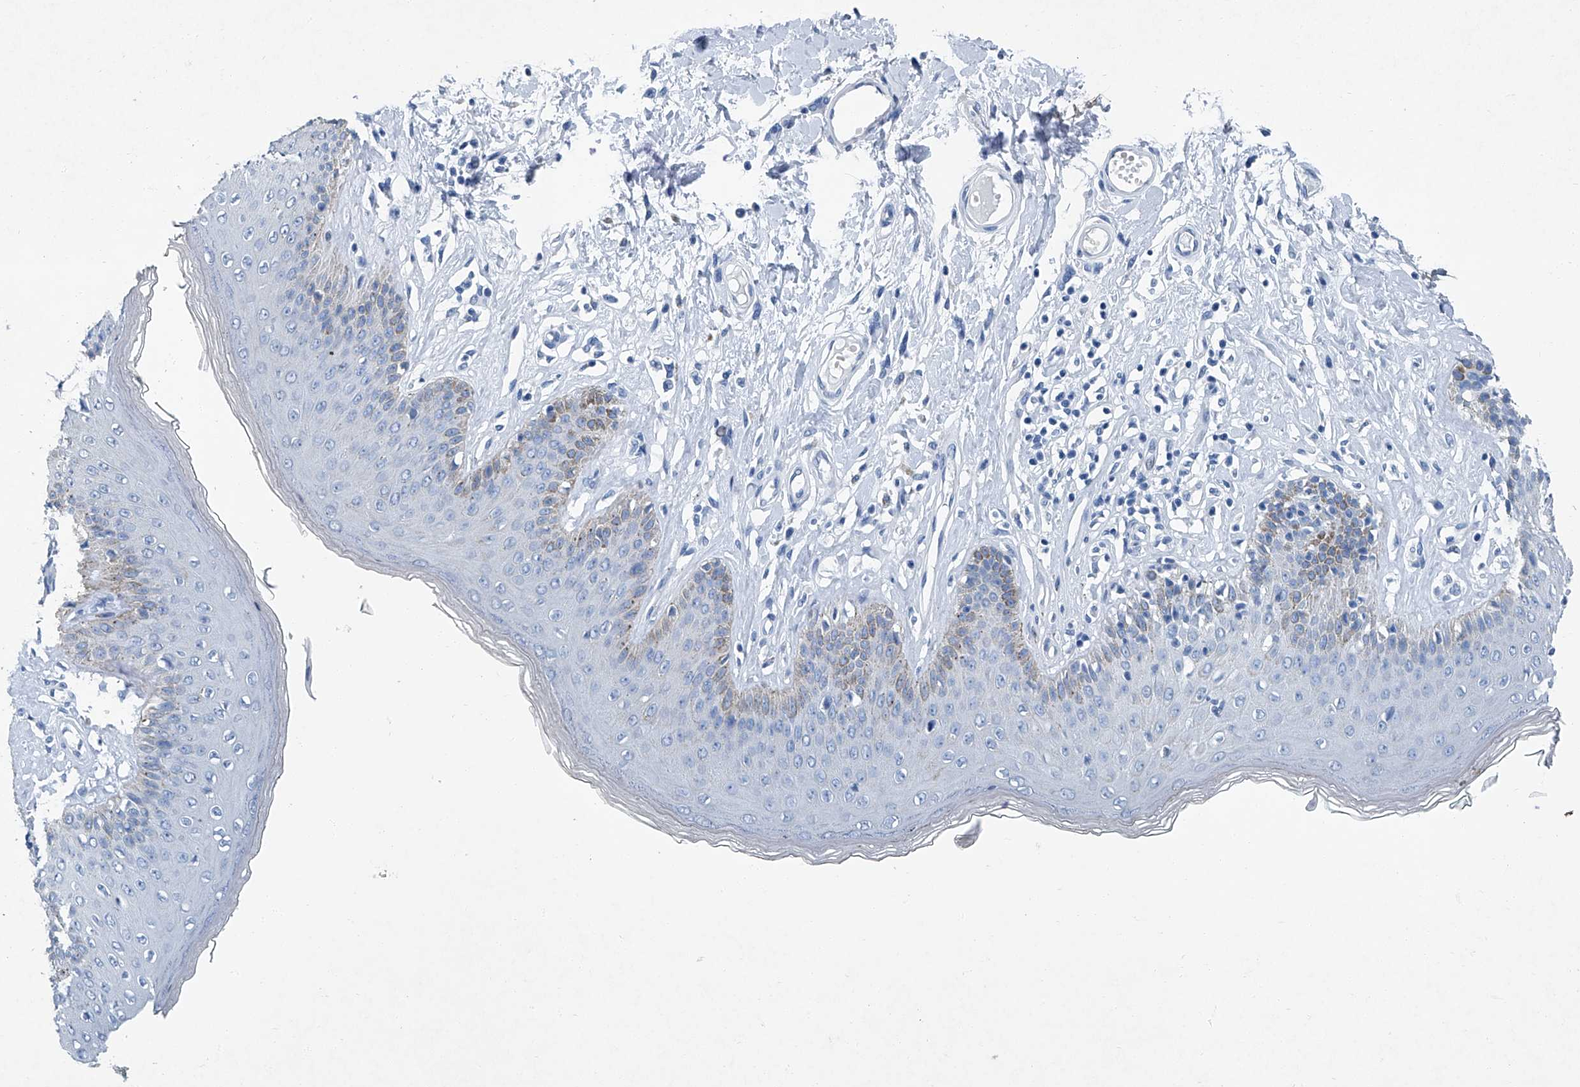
{"staining": {"intensity": "weak", "quantity": "<25%", "location": "cytoplasmic/membranous"}, "tissue": "skin", "cell_type": "Epidermal cells", "image_type": "normal", "snomed": [{"axis": "morphology", "description": "Normal tissue, NOS"}, {"axis": "morphology", "description": "Squamous cell carcinoma, NOS"}, {"axis": "topography", "description": "Vulva"}], "caption": "Protein analysis of unremarkable skin reveals no significant positivity in epidermal cells.", "gene": "CYP2A7", "patient": {"sex": "female", "age": 85}}